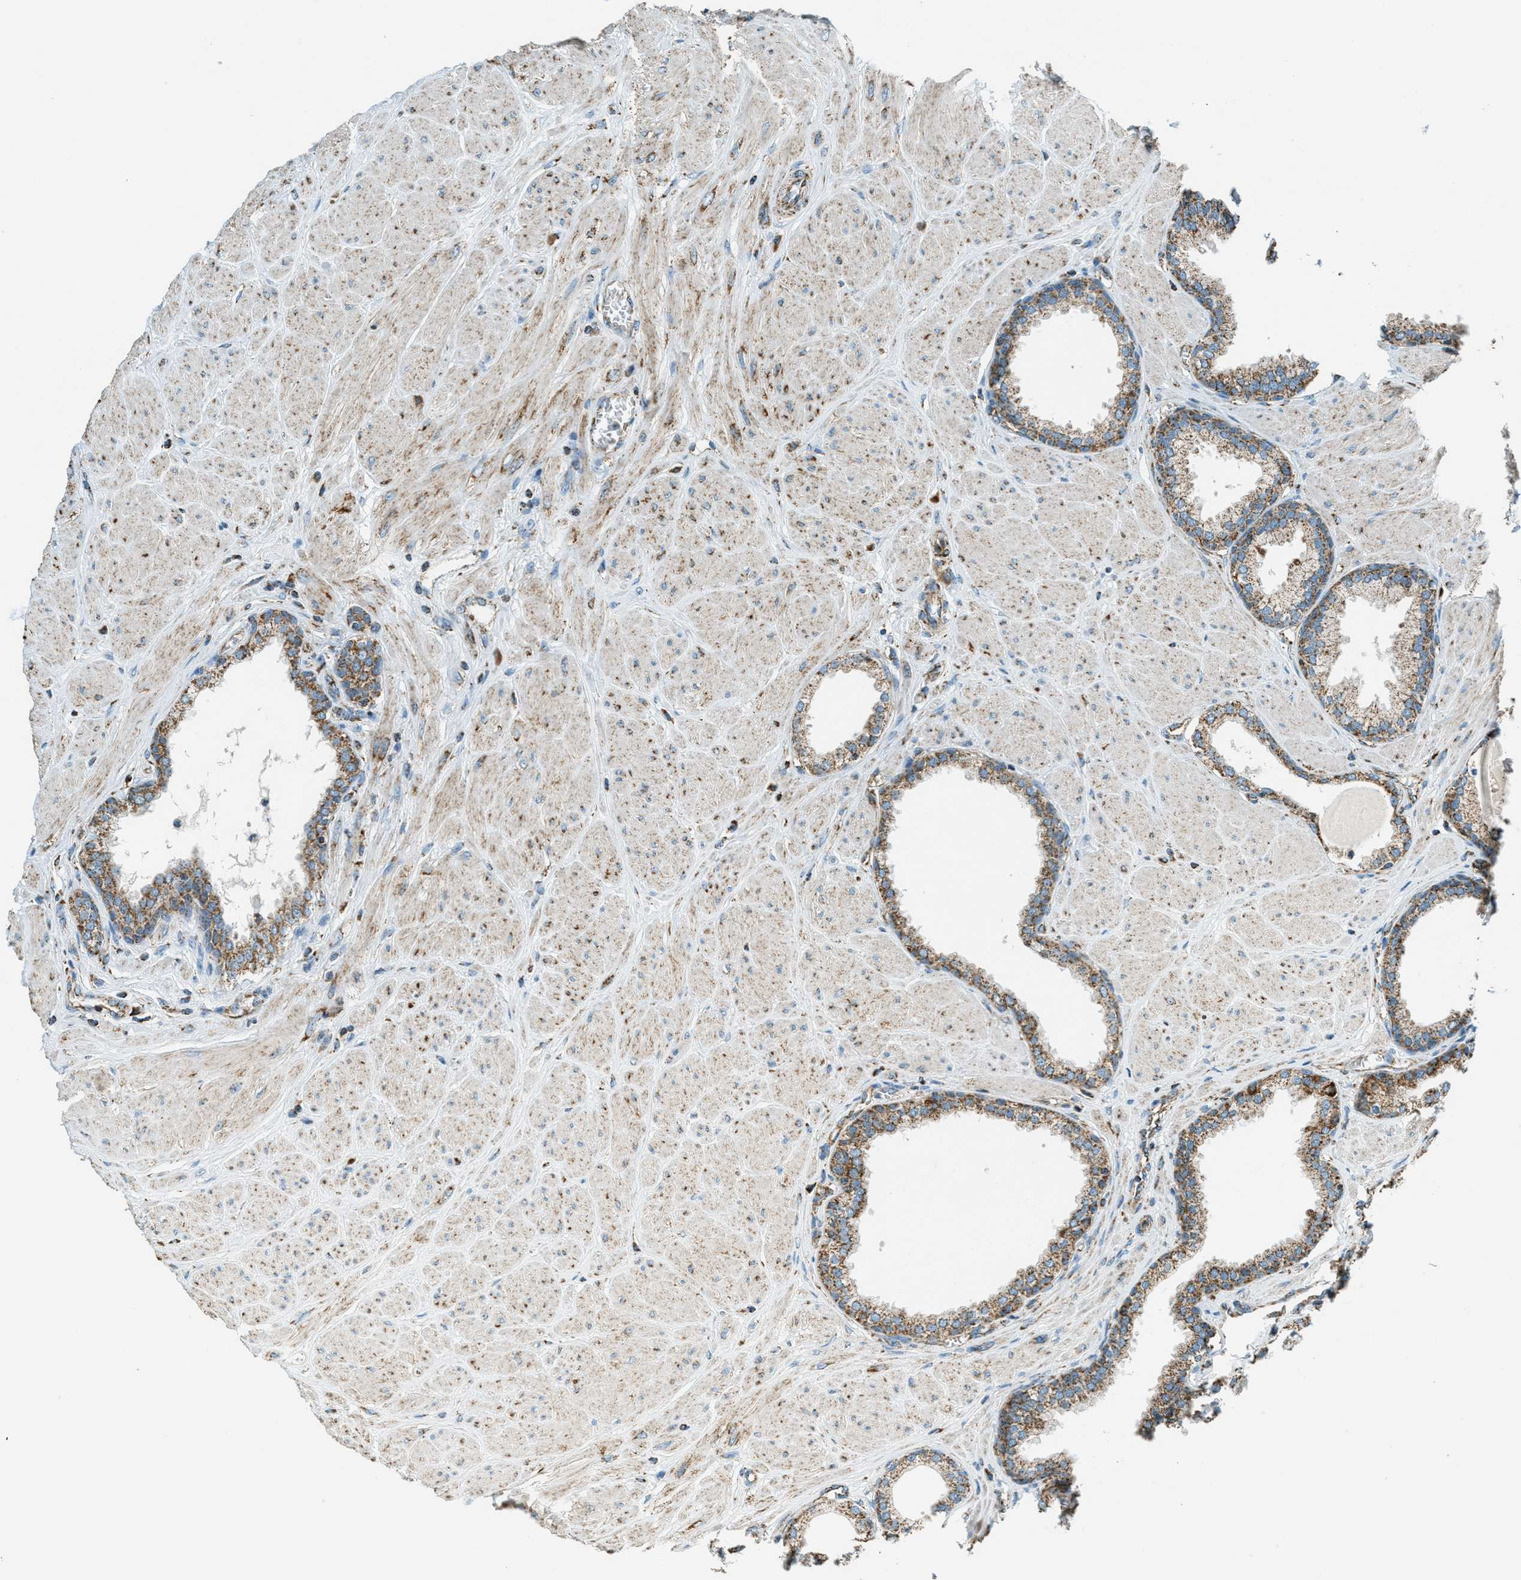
{"staining": {"intensity": "moderate", "quantity": "<25%", "location": "cytoplasmic/membranous"}, "tissue": "prostate", "cell_type": "Glandular cells", "image_type": "normal", "snomed": [{"axis": "morphology", "description": "Normal tissue, NOS"}, {"axis": "topography", "description": "Prostate"}], "caption": "High-power microscopy captured an immunohistochemistry image of benign prostate, revealing moderate cytoplasmic/membranous expression in about <25% of glandular cells.", "gene": "CHST15", "patient": {"sex": "male", "age": 51}}